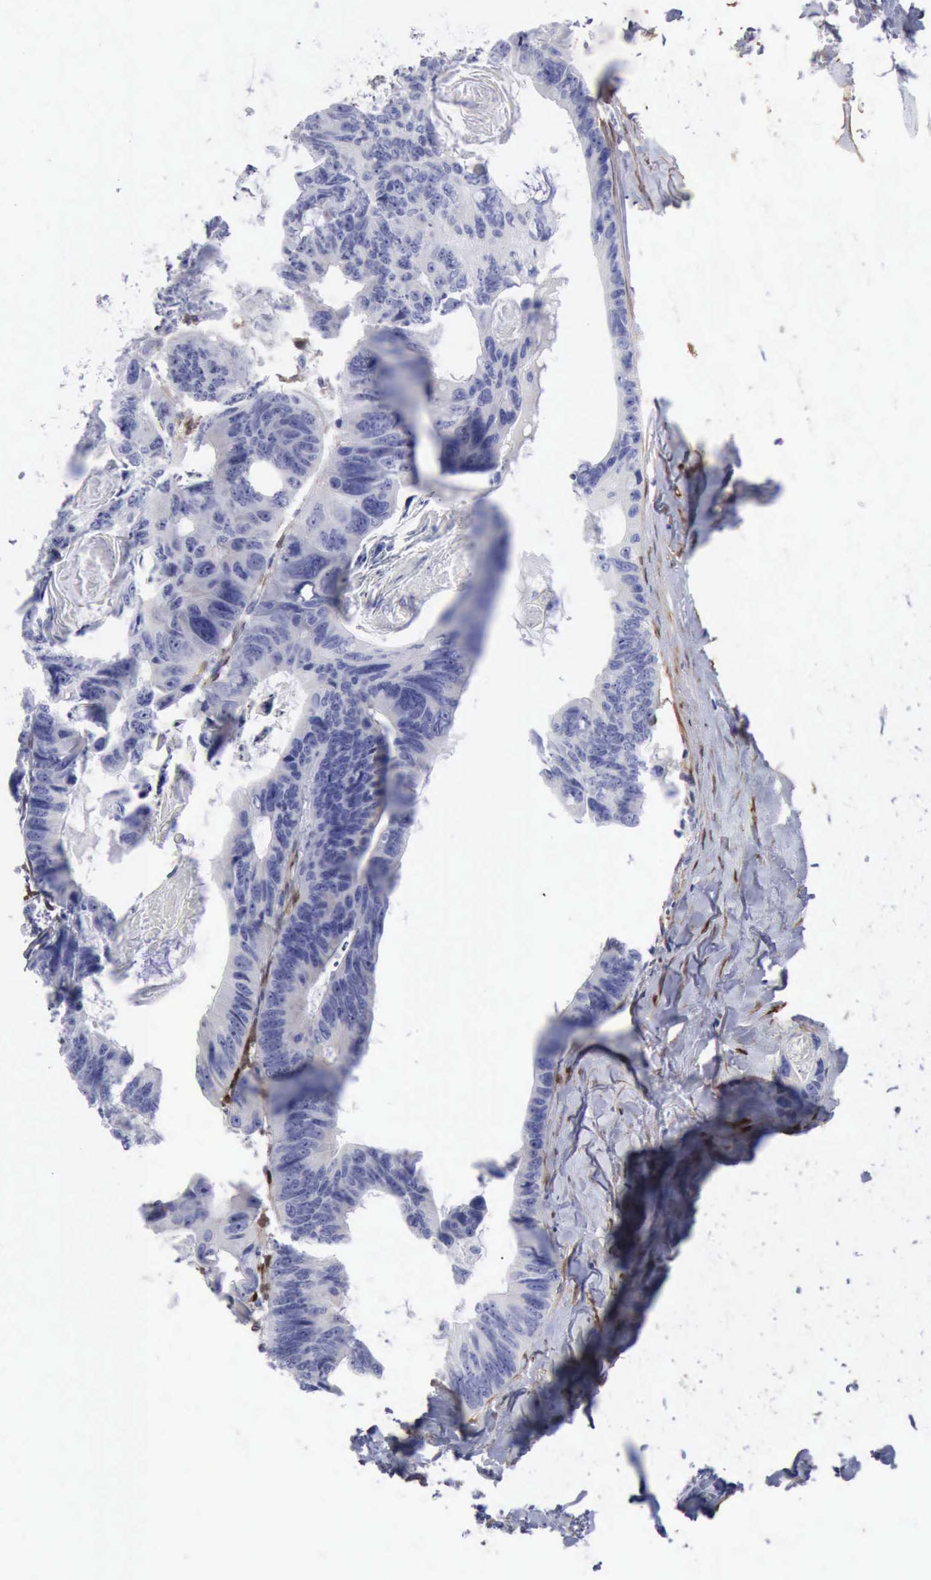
{"staining": {"intensity": "negative", "quantity": "none", "location": "none"}, "tissue": "colorectal cancer", "cell_type": "Tumor cells", "image_type": "cancer", "snomed": [{"axis": "morphology", "description": "Adenocarcinoma, NOS"}, {"axis": "topography", "description": "Colon"}], "caption": "The IHC photomicrograph has no significant staining in tumor cells of colorectal cancer tissue.", "gene": "FHL1", "patient": {"sex": "female", "age": 55}}